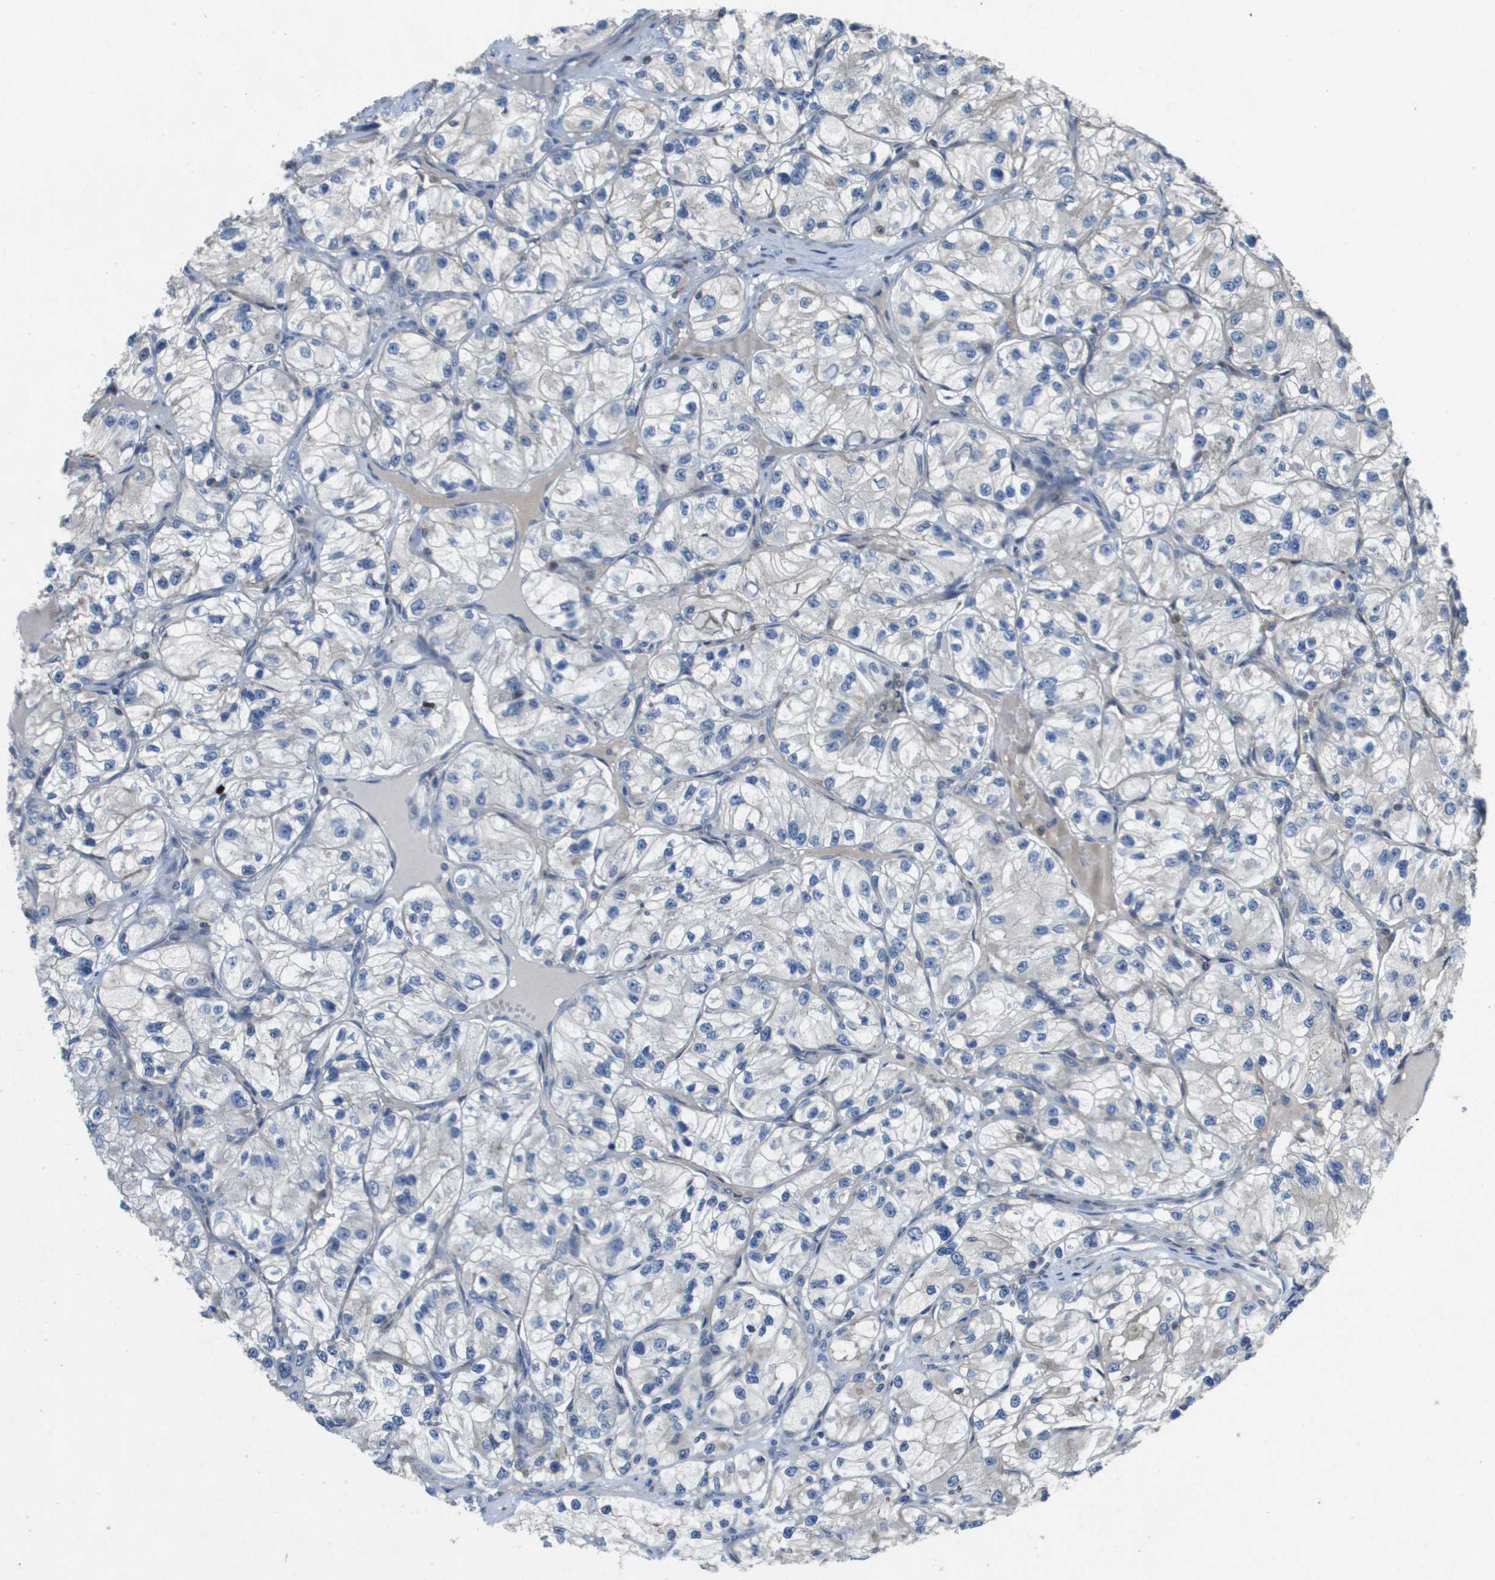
{"staining": {"intensity": "moderate", "quantity": "<25%", "location": "cytoplasmic/membranous,nuclear"}, "tissue": "renal cancer", "cell_type": "Tumor cells", "image_type": "cancer", "snomed": [{"axis": "morphology", "description": "Adenocarcinoma, NOS"}, {"axis": "topography", "description": "Kidney"}], "caption": "Immunohistochemistry (IHC) (DAB) staining of human renal cancer demonstrates moderate cytoplasmic/membranous and nuclear protein positivity in approximately <25% of tumor cells.", "gene": "SCN4B", "patient": {"sex": "female", "age": 57}}